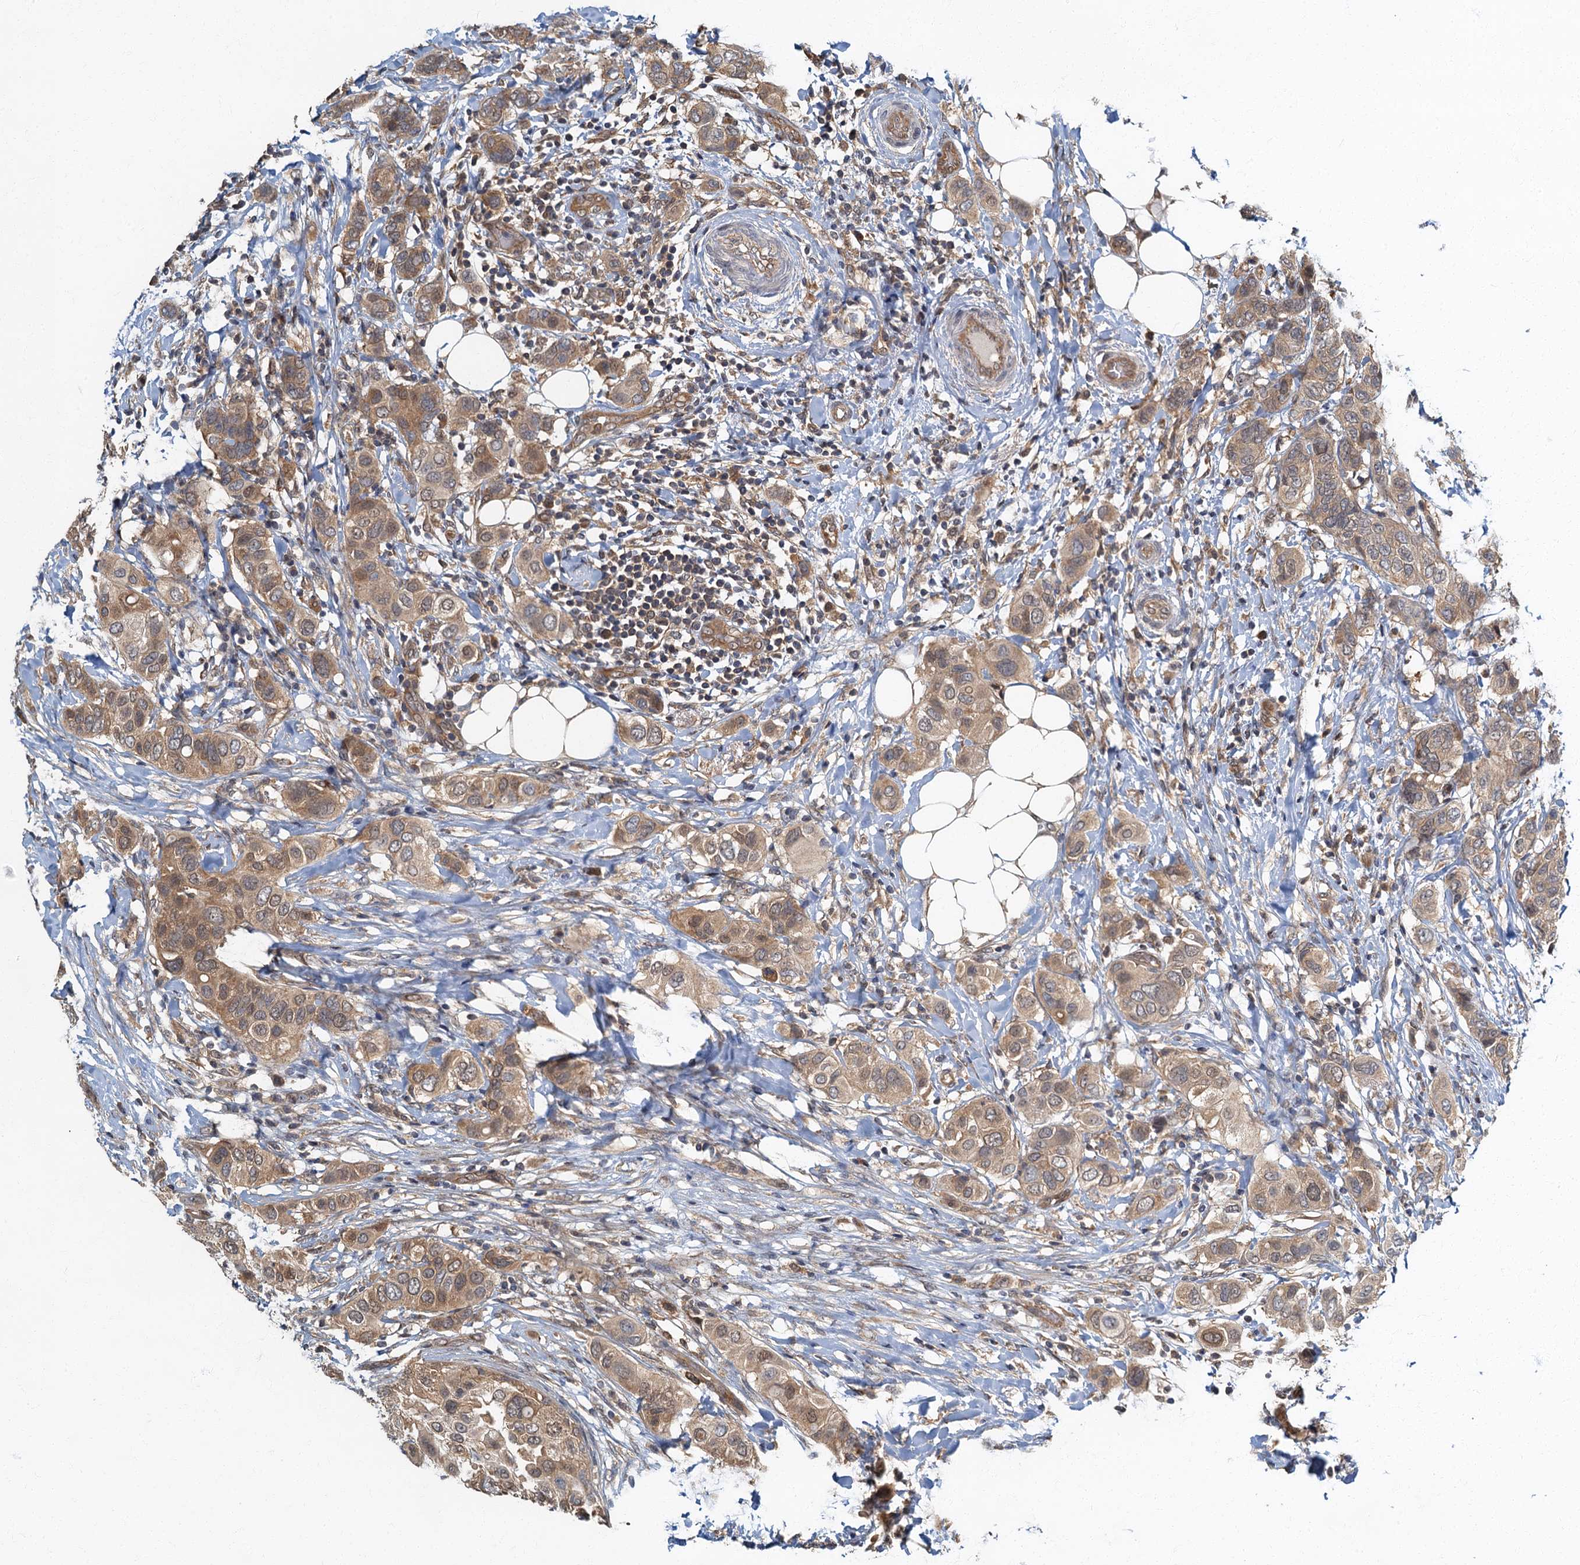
{"staining": {"intensity": "weak", "quantity": ">75%", "location": "cytoplasmic/membranous,nuclear"}, "tissue": "breast cancer", "cell_type": "Tumor cells", "image_type": "cancer", "snomed": [{"axis": "morphology", "description": "Lobular carcinoma"}, {"axis": "topography", "description": "Breast"}], "caption": "A high-resolution image shows immunohistochemistry (IHC) staining of breast cancer (lobular carcinoma), which exhibits weak cytoplasmic/membranous and nuclear expression in about >75% of tumor cells.", "gene": "TBCK", "patient": {"sex": "female", "age": 51}}